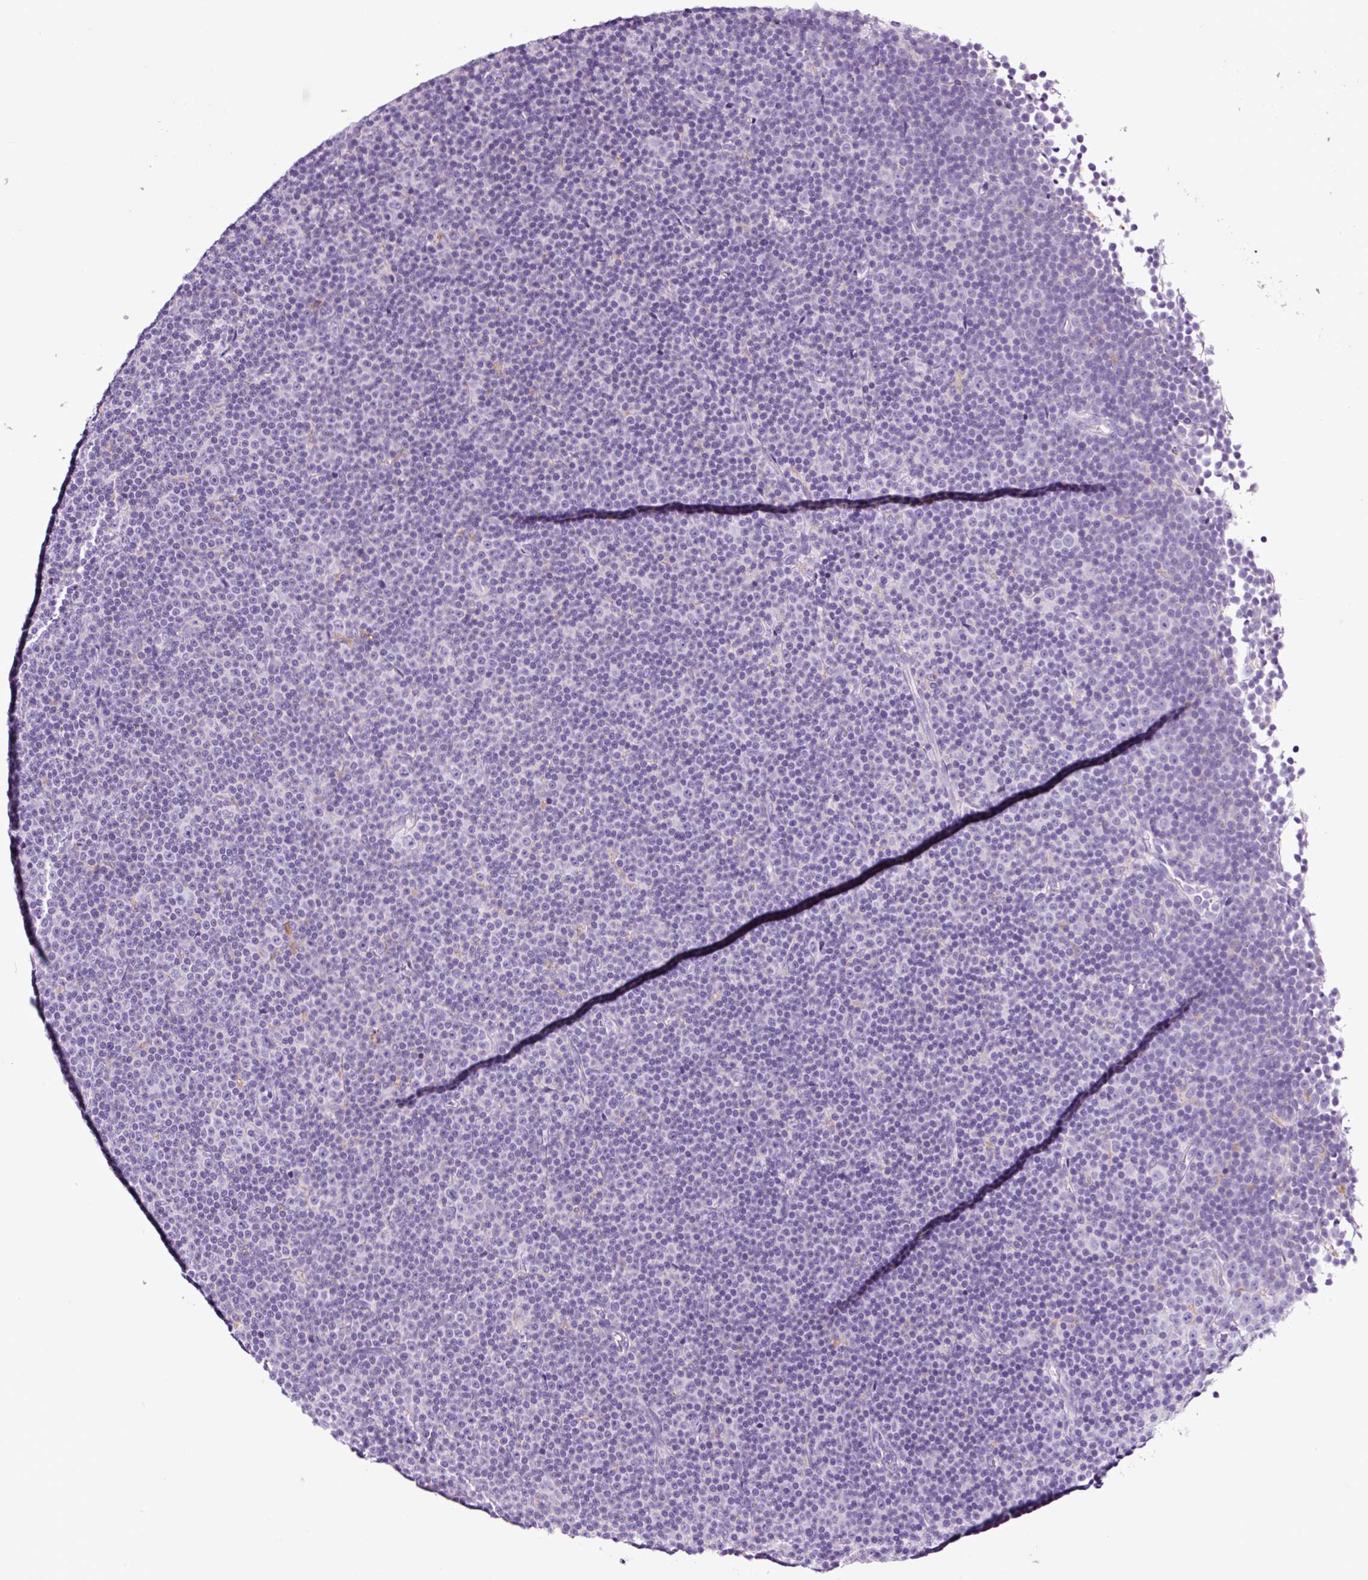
{"staining": {"intensity": "negative", "quantity": "none", "location": "none"}, "tissue": "lymphoma", "cell_type": "Tumor cells", "image_type": "cancer", "snomed": [{"axis": "morphology", "description": "Malignant lymphoma, non-Hodgkin's type, Low grade"}, {"axis": "topography", "description": "Lymph node"}], "caption": "The IHC image has no significant staining in tumor cells of low-grade malignant lymphoma, non-Hodgkin's type tissue.", "gene": "FBXL7", "patient": {"sex": "female", "age": 67}}